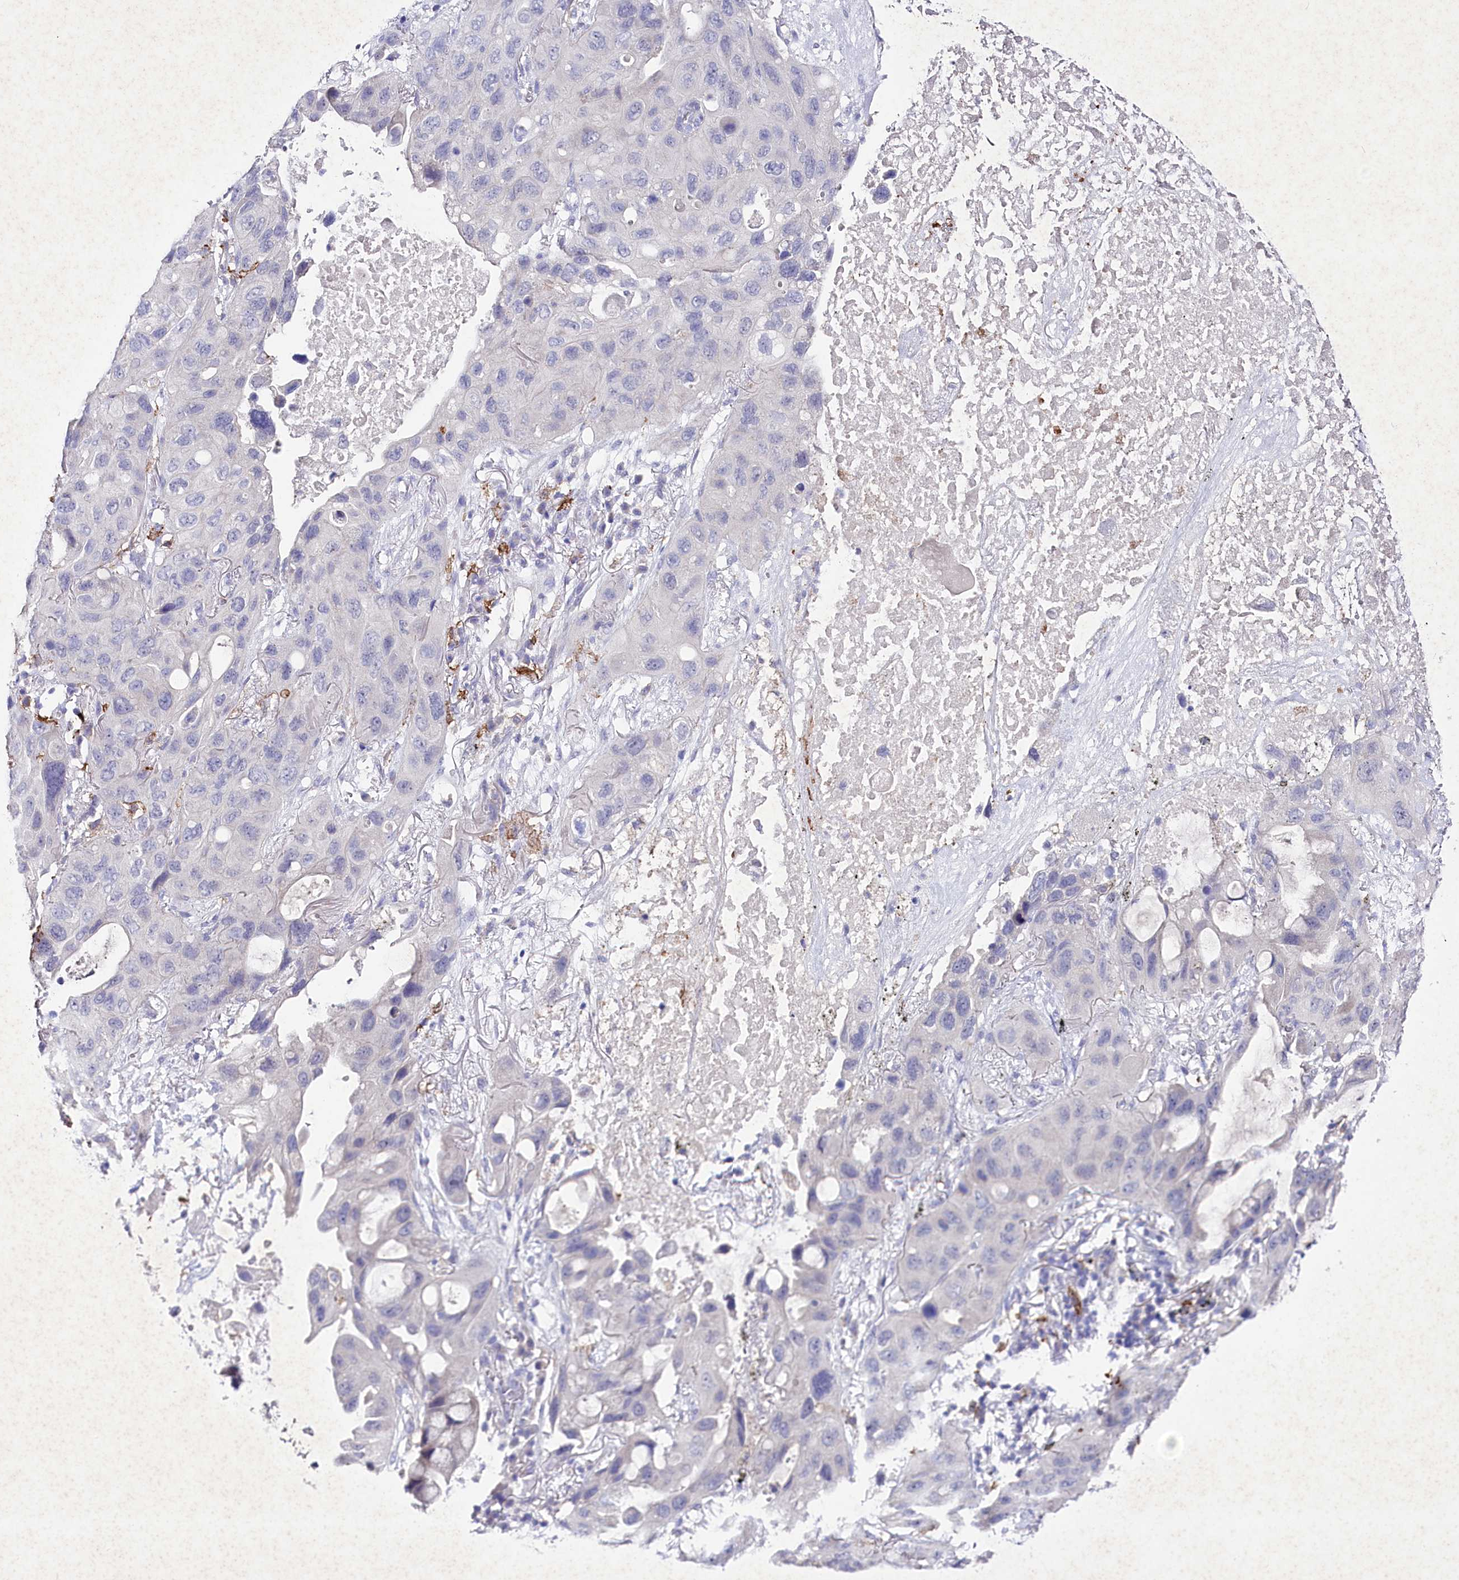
{"staining": {"intensity": "negative", "quantity": "none", "location": "none"}, "tissue": "lung cancer", "cell_type": "Tumor cells", "image_type": "cancer", "snomed": [{"axis": "morphology", "description": "Squamous cell carcinoma, NOS"}, {"axis": "topography", "description": "Lung"}], "caption": "IHC of lung cancer (squamous cell carcinoma) shows no expression in tumor cells.", "gene": "CLEC4M", "patient": {"sex": "female", "age": 73}}